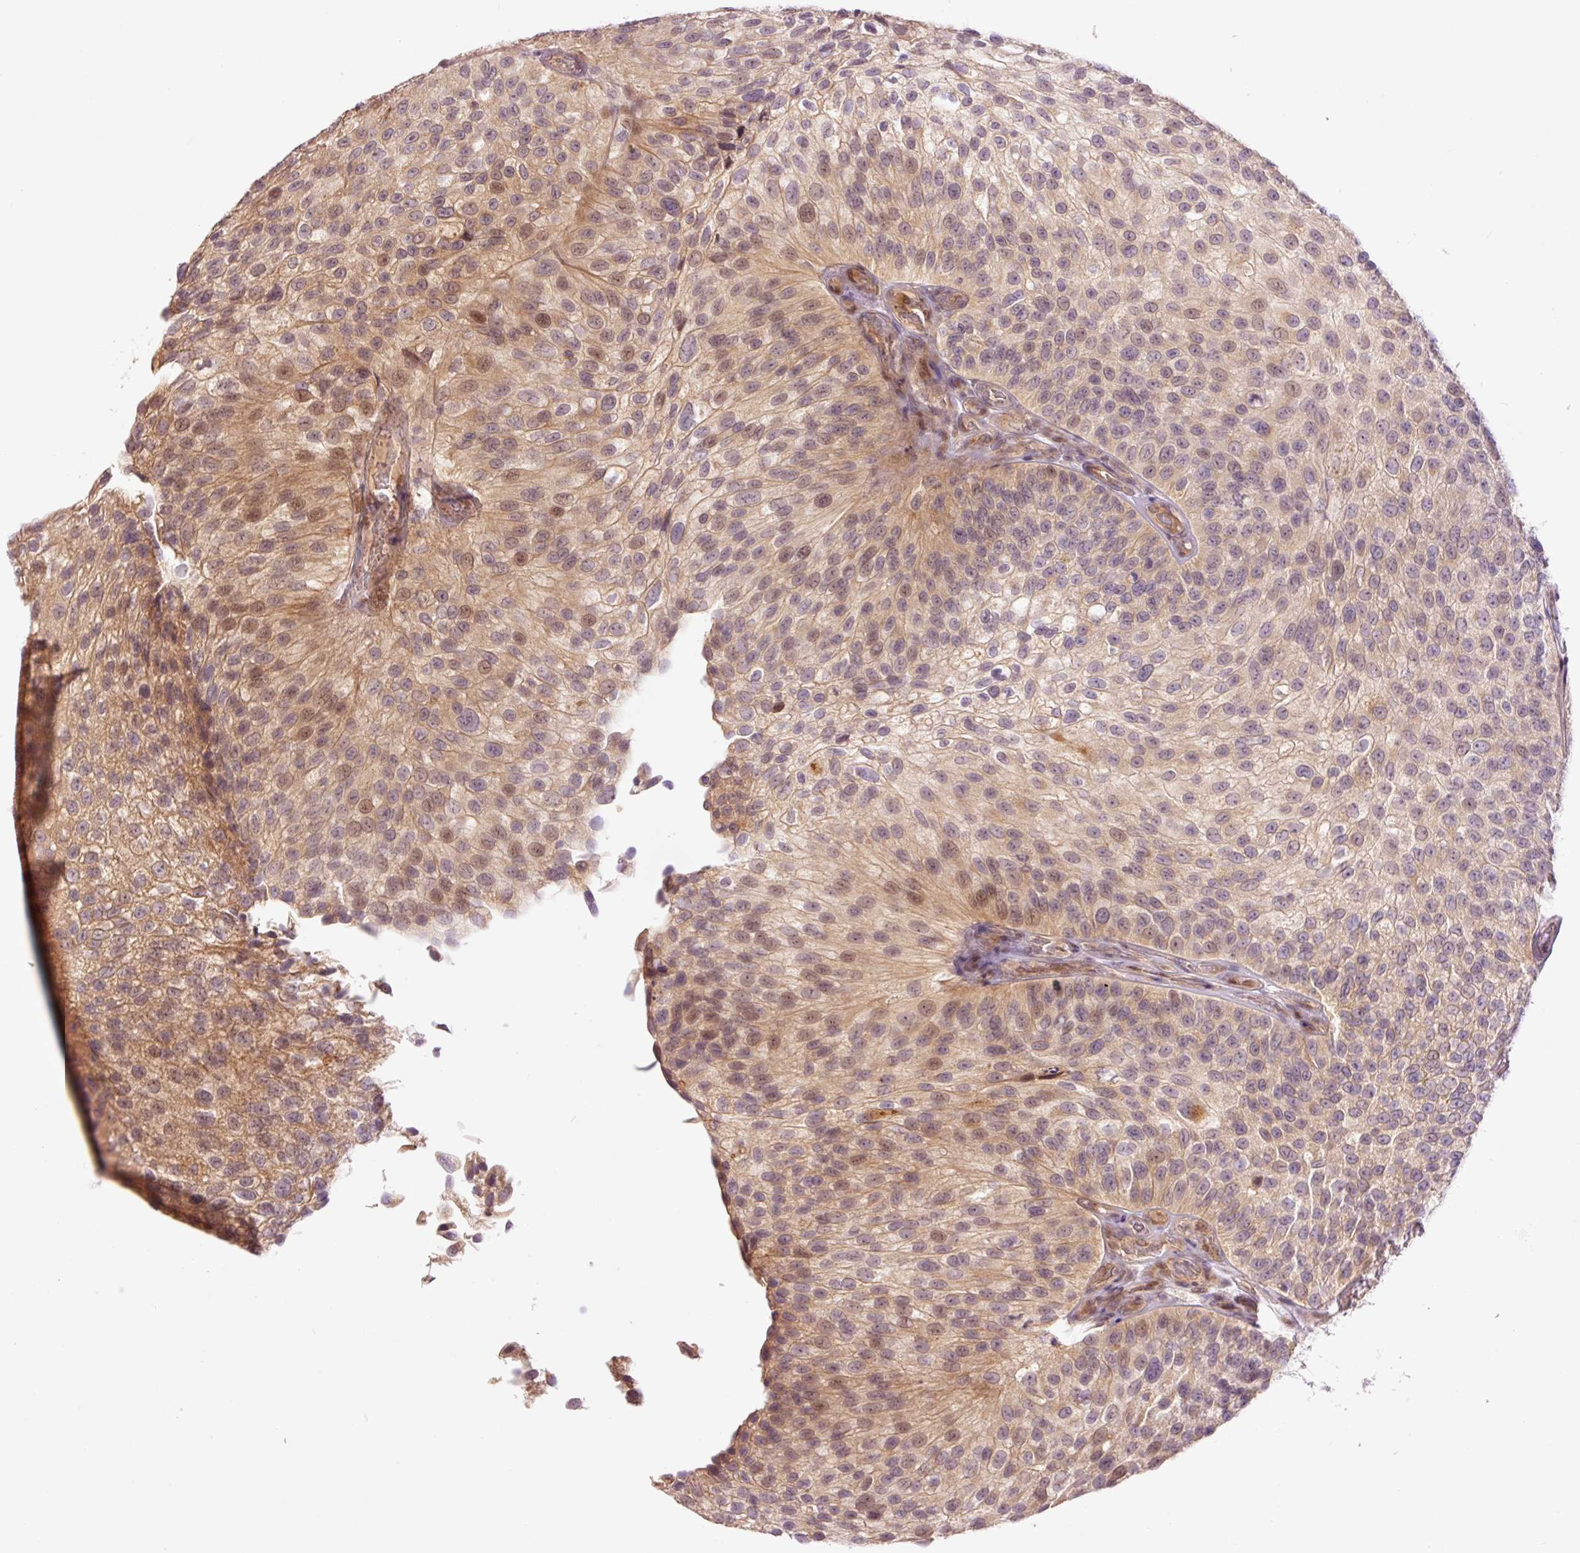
{"staining": {"intensity": "moderate", "quantity": "25%-75%", "location": "cytoplasmic/membranous,nuclear"}, "tissue": "urothelial cancer", "cell_type": "Tumor cells", "image_type": "cancer", "snomed": [{"axis": "morphology", "description": "Urothelial carcinoma, NOS"}, {"axis": "topography", "description": "Urinary bladder"}], "caption": "This is an image of IHC staining of transitional cell carcinoma, which shows moderate positivity in the cytoplasmic/membranous and nuclear of tumor cells.", "gene": "SLC29A3", "patient": {"sex": "male", "age": 87}}